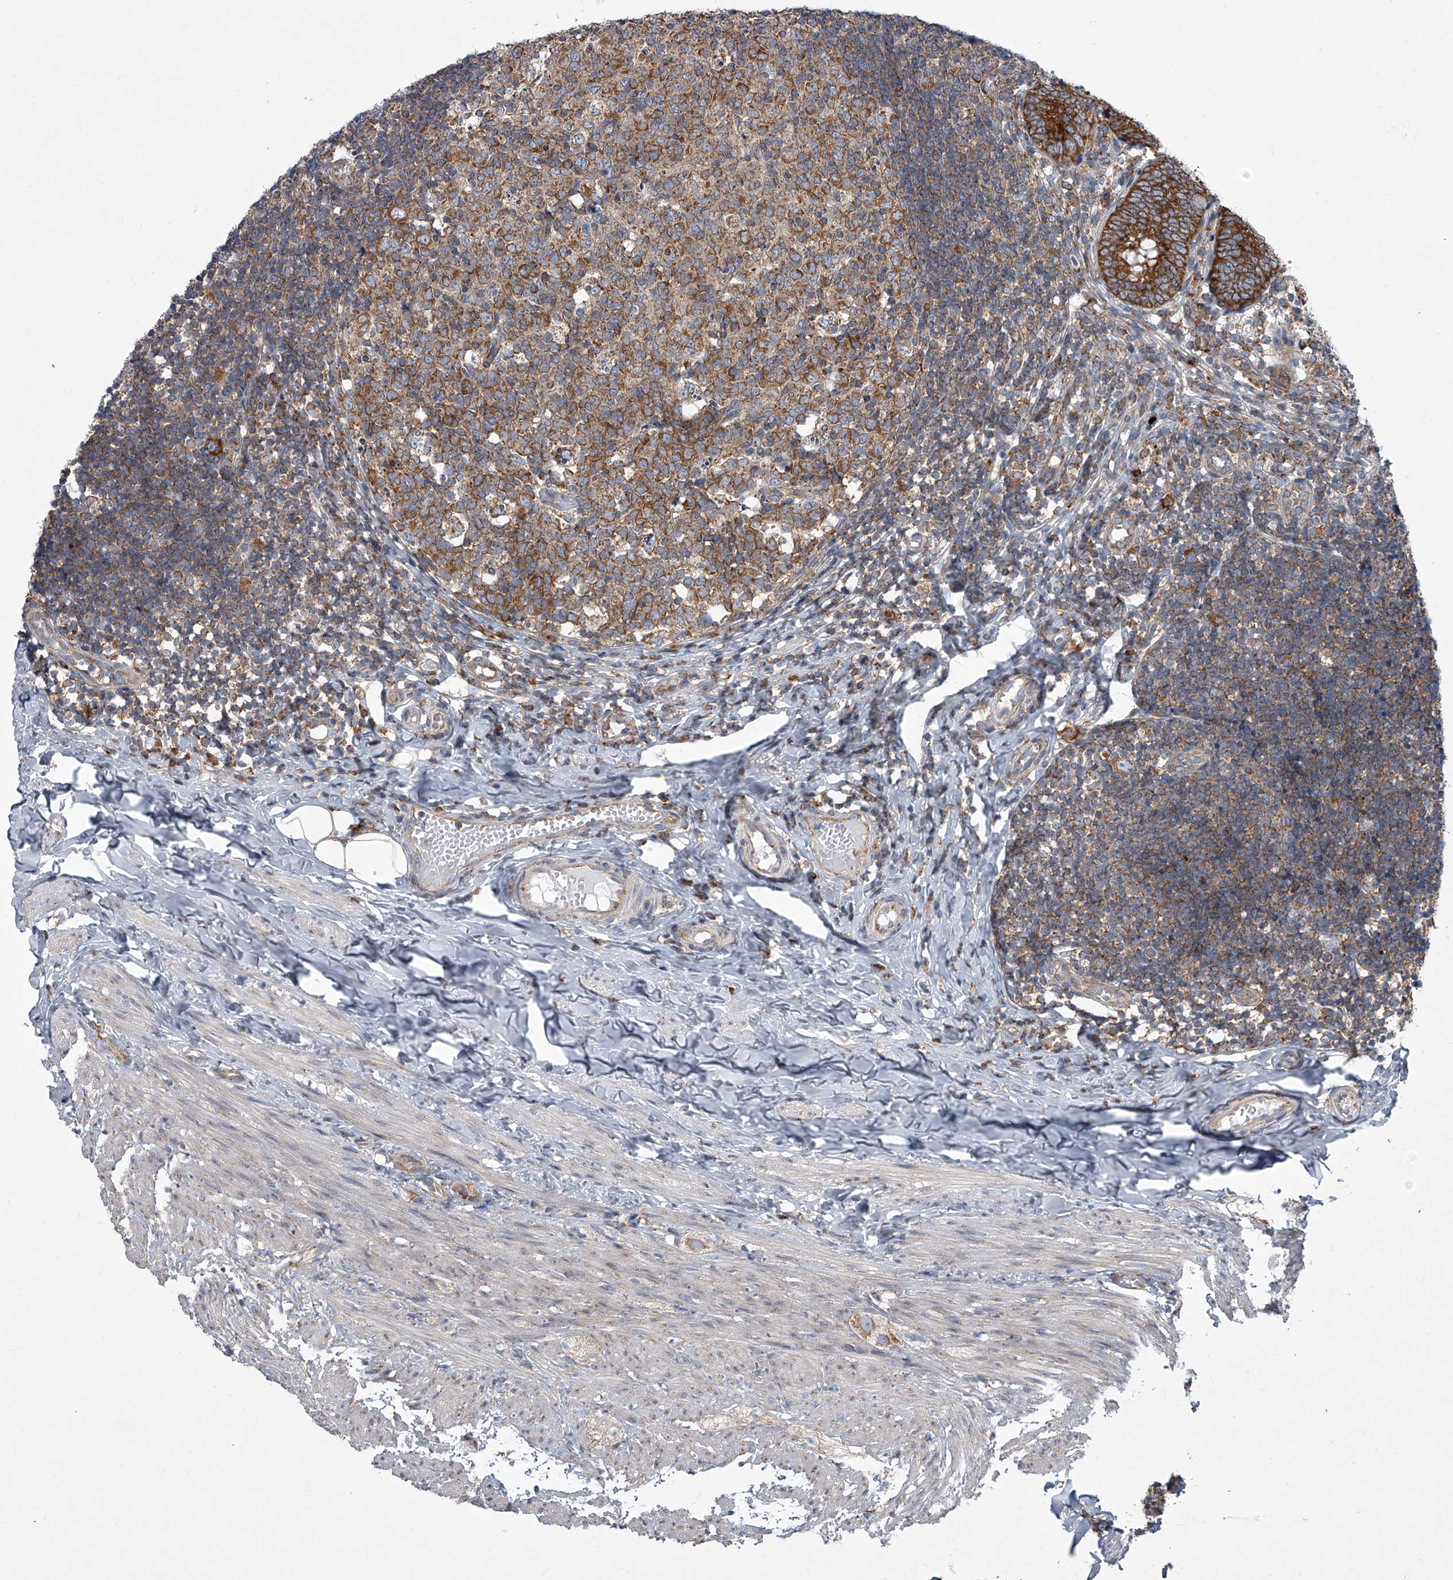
{"staining": {"intensity": "moderate", "quantity": ">75%", "location": "cytoplasmic/membranous"}, "tissue": "appendix", "cell_type": "Glandular cells", "image_type": "normal", "snomed": [{"axis": "morphology", "description": "Normal tissue, NOS"}, {"axis": "topography", "description": "Appendix"}], "caption": "Immunohistochemistry of normal appendix demonstrates medium levels of moderate cytoplasmic/membranous staining in approximately >75% of glandular cells.", "gene": "ZC3H15", "patient": {"sex": "male", "age": 8}}